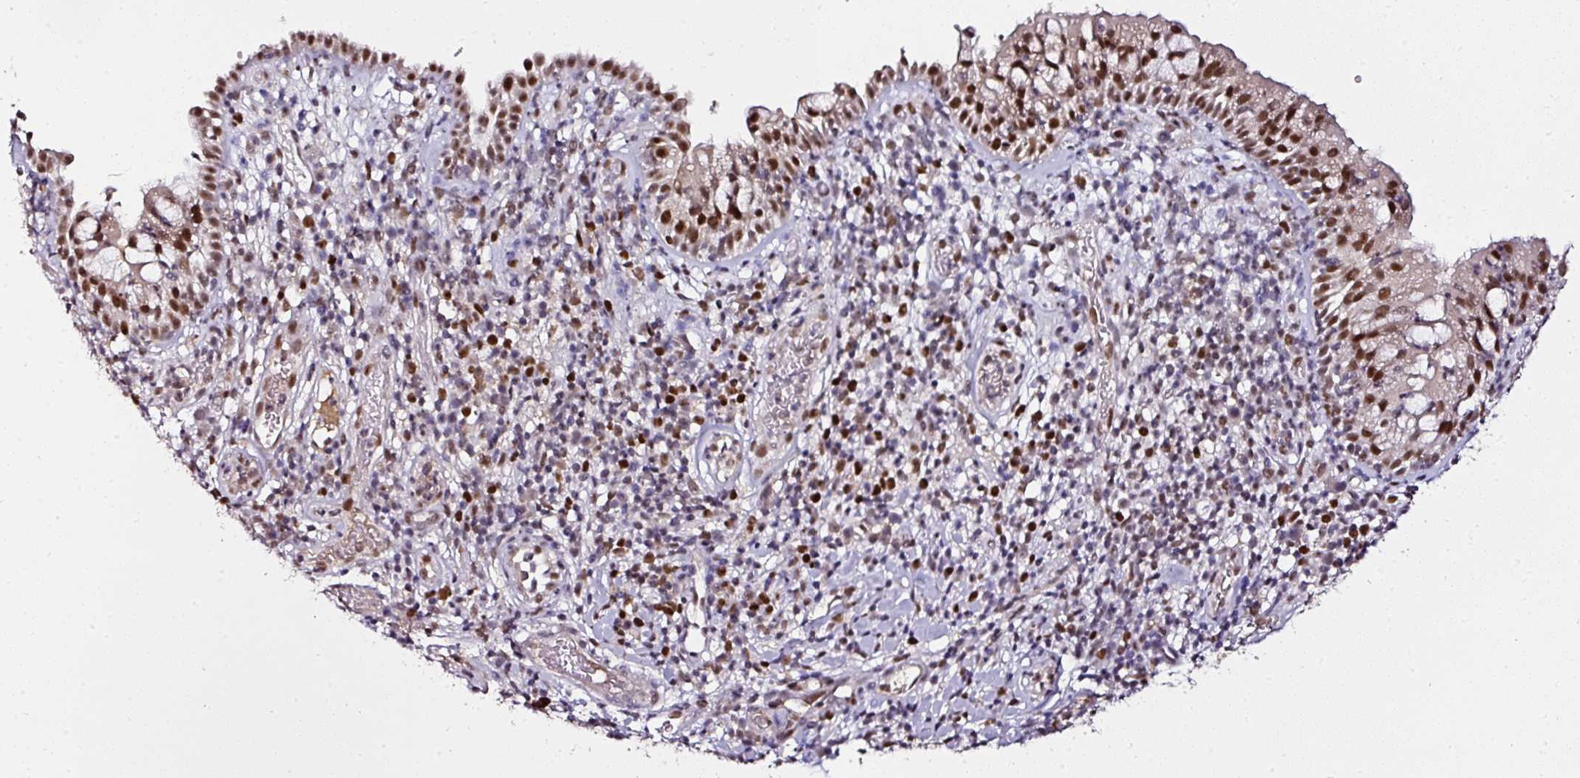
{"staining": {"intensity": "moderate", "quantity": ">75%", "location": "nuclear"}, "tissue": "nasopharynx", "cell_type": "Respiratory epithelial cells", "image_type": "normal", "snomed": [{"axis": "morphology", "description": "Normal tissue, NOS"}, {"axis": "topography", "description": "Nasopharynx"}], "caption": "A brown stain highlights moderate nuclear staining of a protein in respiratory epithelial cells of benign human nasopharynx.", "gene": "KLF16", "patient": {"sex": "male", "age": 65}}